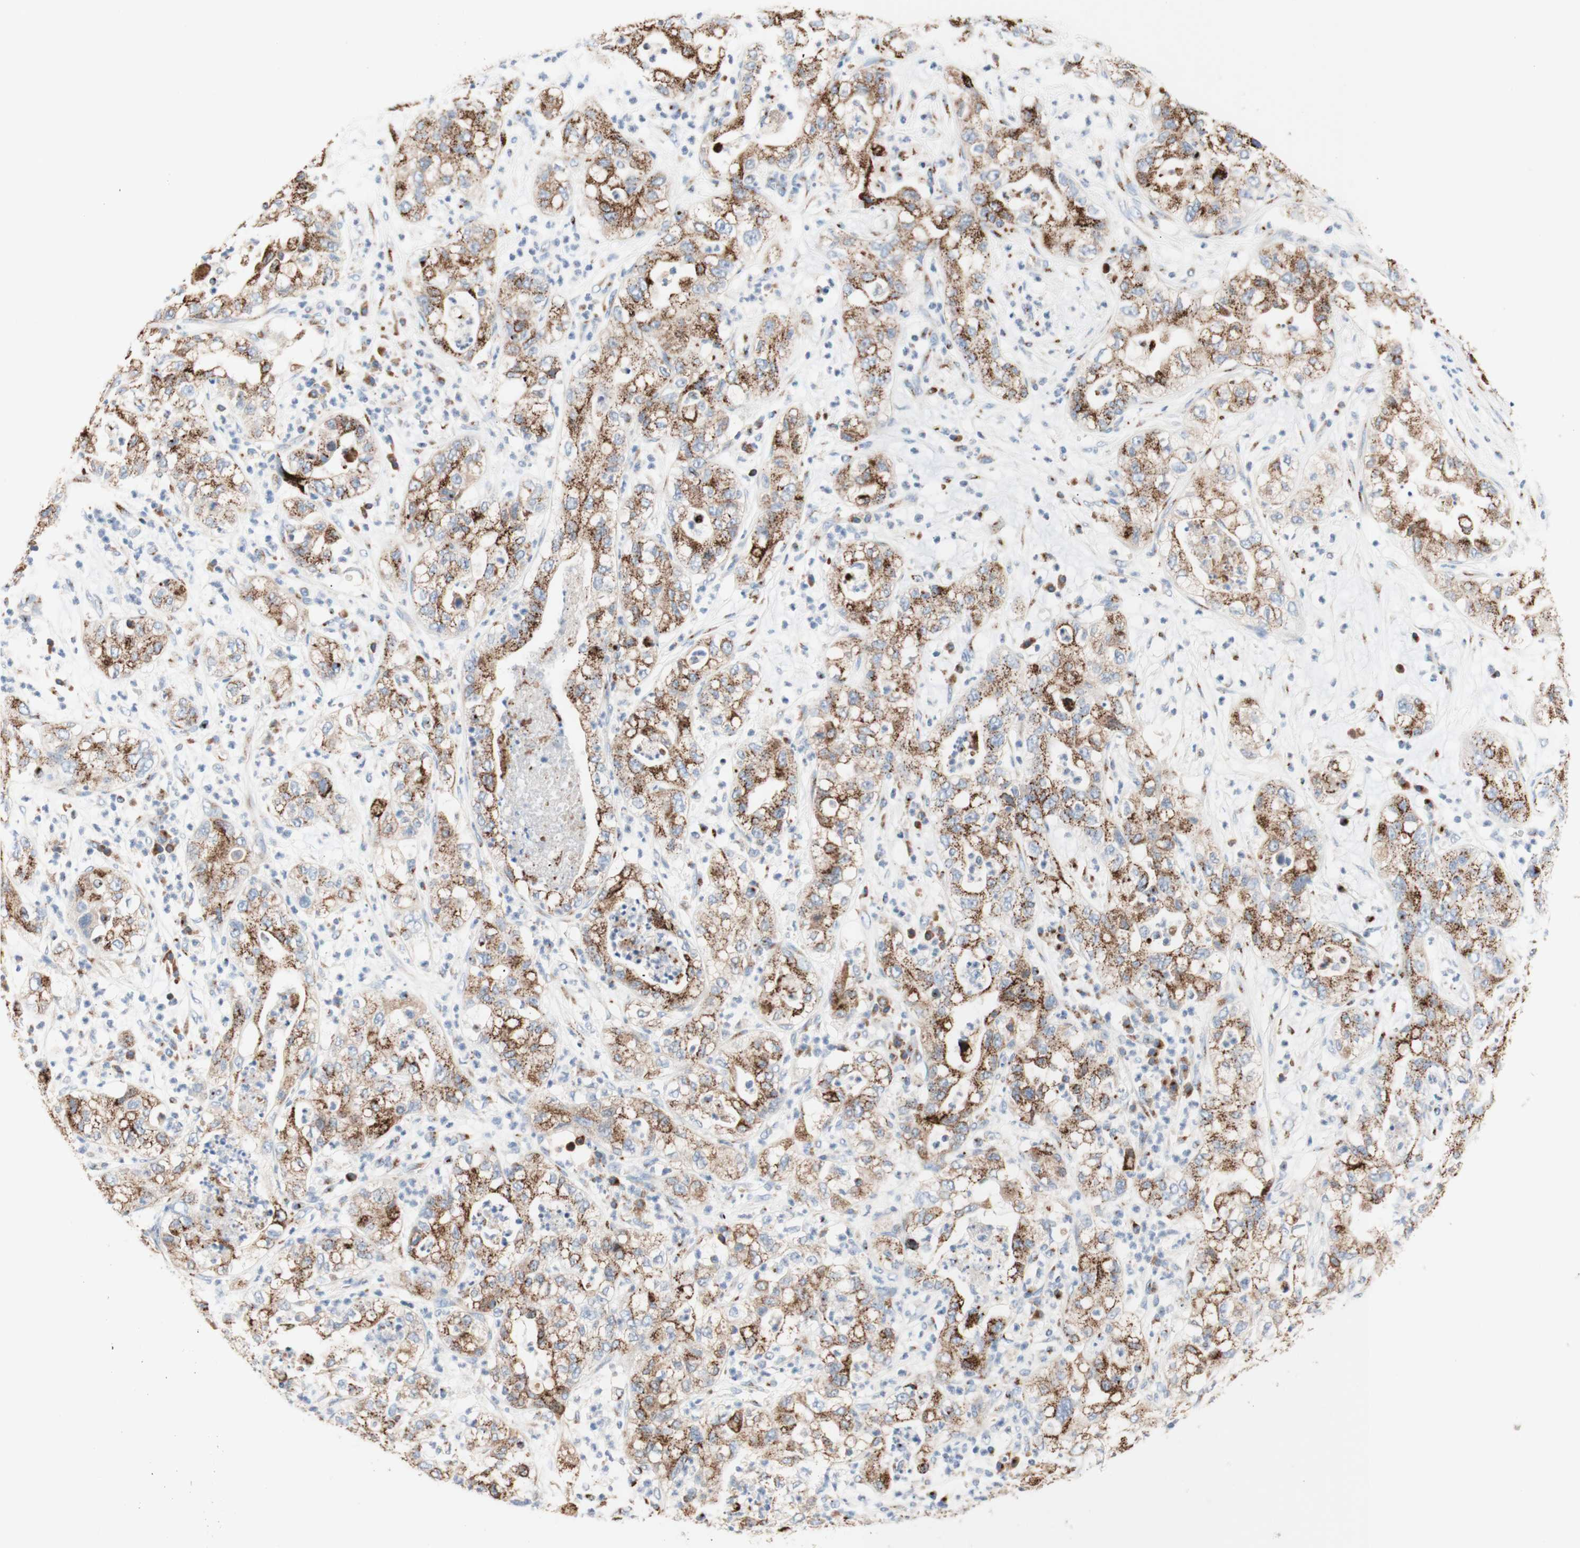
{"staining": {"intensity": "moderate", "quantity": "25%-75%", "location": "cytoplasmic/membranous"}, "tissue": "pancreatic cancer", "cell_type": "Tumor cells", "image_type": "cancer", "snomed": [{"axis": "morphology", "description": "Adenocarcinoma, NOS"}, {"axis": "topography", "description": "Pancreas"}], "caption": "Immunohistochemistry micrograph of human pancreatic cancer (adenocarcinoma) stained for a protein (brown), which displays medium levels of moderate cytoplasmic/membranous staining in approximately 25%-75% of tumor cells.", "gene": "GALNT2", "patient": {"sex": "female", "age": 78}}